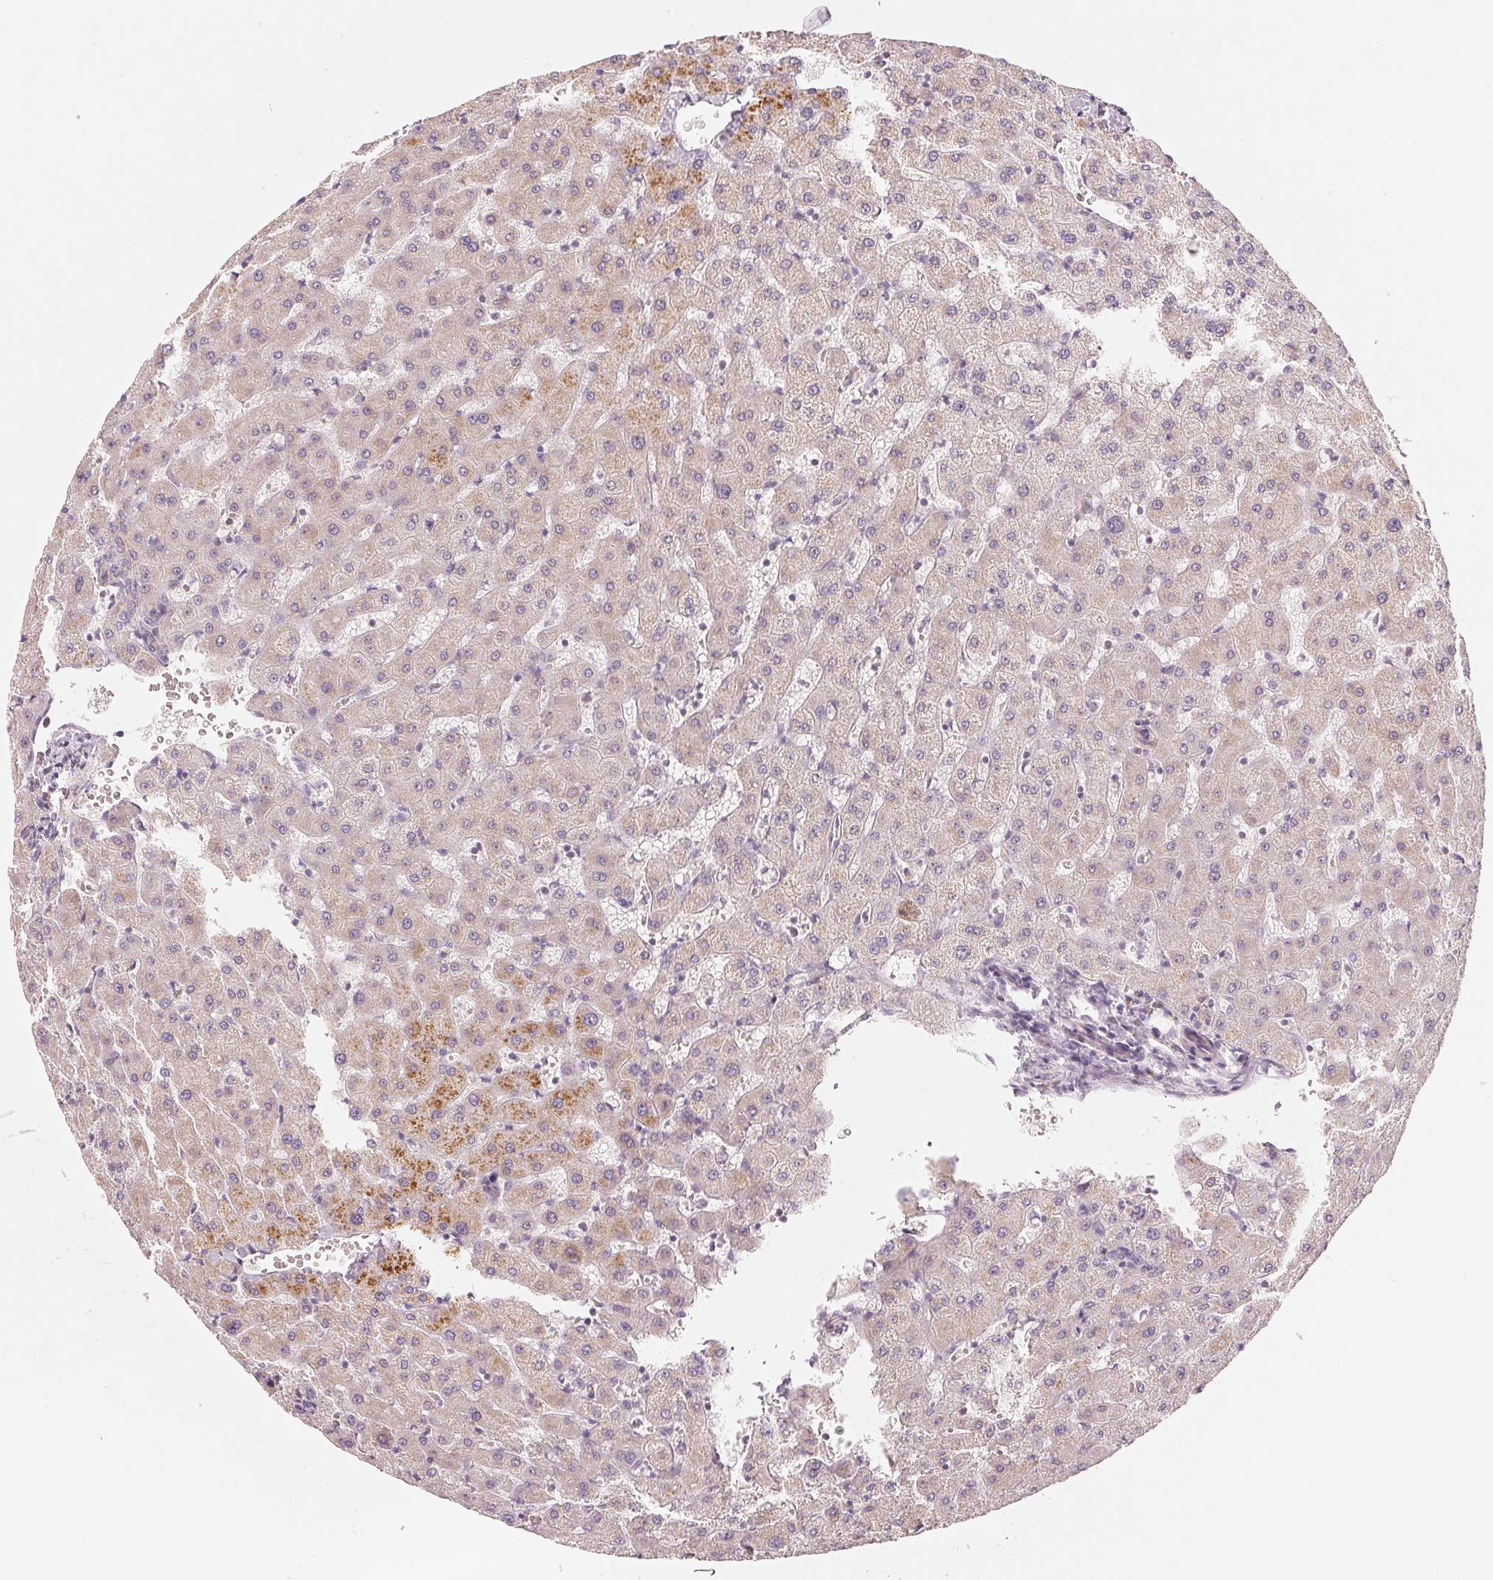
{"staining": {"intensity": "negative", "quantity": "none", "location": "none"}, "tissue": "liver", "cell_type": "Cholangiocytes", "image_type": "normal", "snomed": [{"axis": "morphology", "description": "Normal tissue, NOS"}, {"axis": "topography", "description": "Liver"}], "caption": "The histopathology image demonstrates no significant positivity in cholangiocytes of liver.", "gene": "GHITM", "patient": {"sex": "female", "age": 63}}